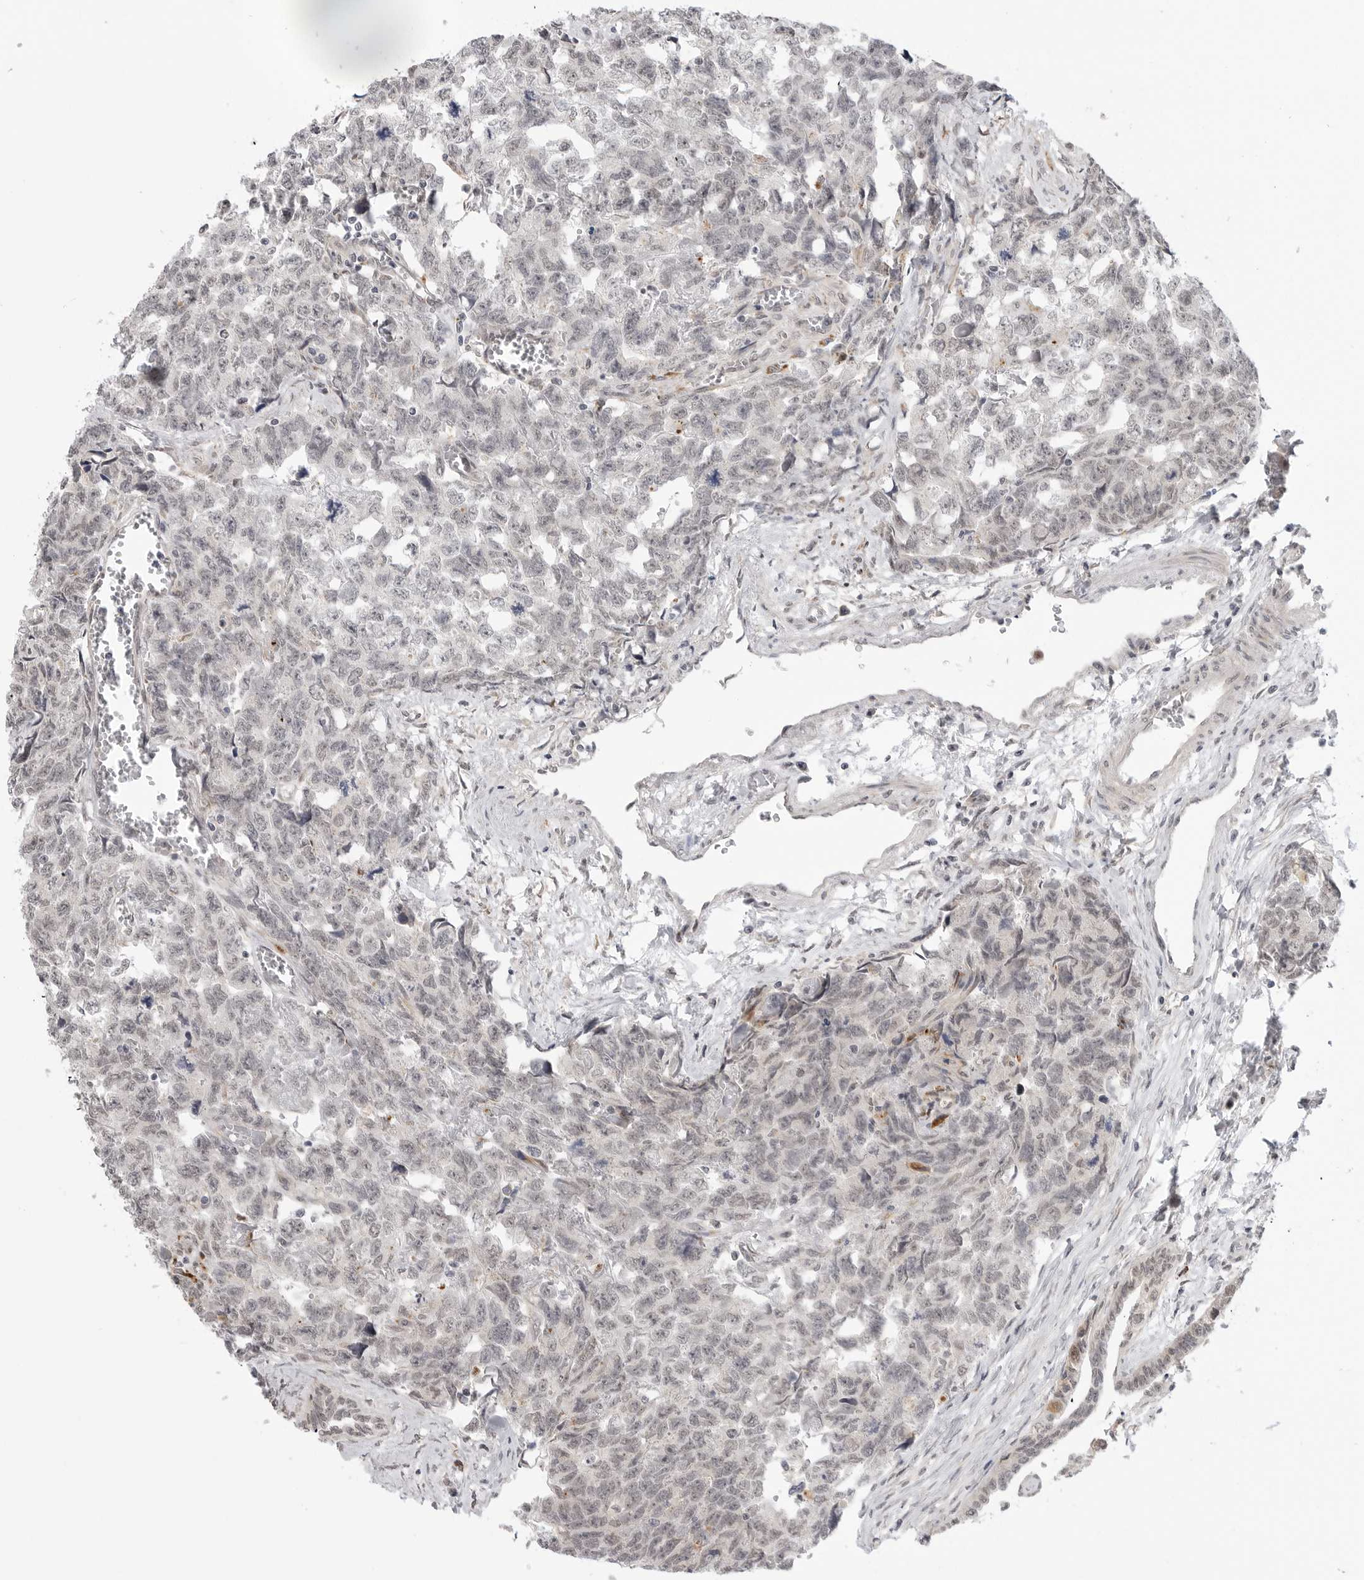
{"staining": {"intensity": "negative", "quantity": "none", "location": "none"}, "tissue": "testis cancer", "cell_type": "Tumor cells", "image_type": "cancer", "snomed": [{"axis": "morphology", "description": "Carcinoma, Embryonal, NOS"}, {"axis": "topography", "description": "Testis"}], "caption": "Human testis cancer (embryonal carcinoma) stained for a protein using IHC shows no expression in tumor cells.", "gene": "KALRN", "patient": {"sex": "male", "age": 31}}